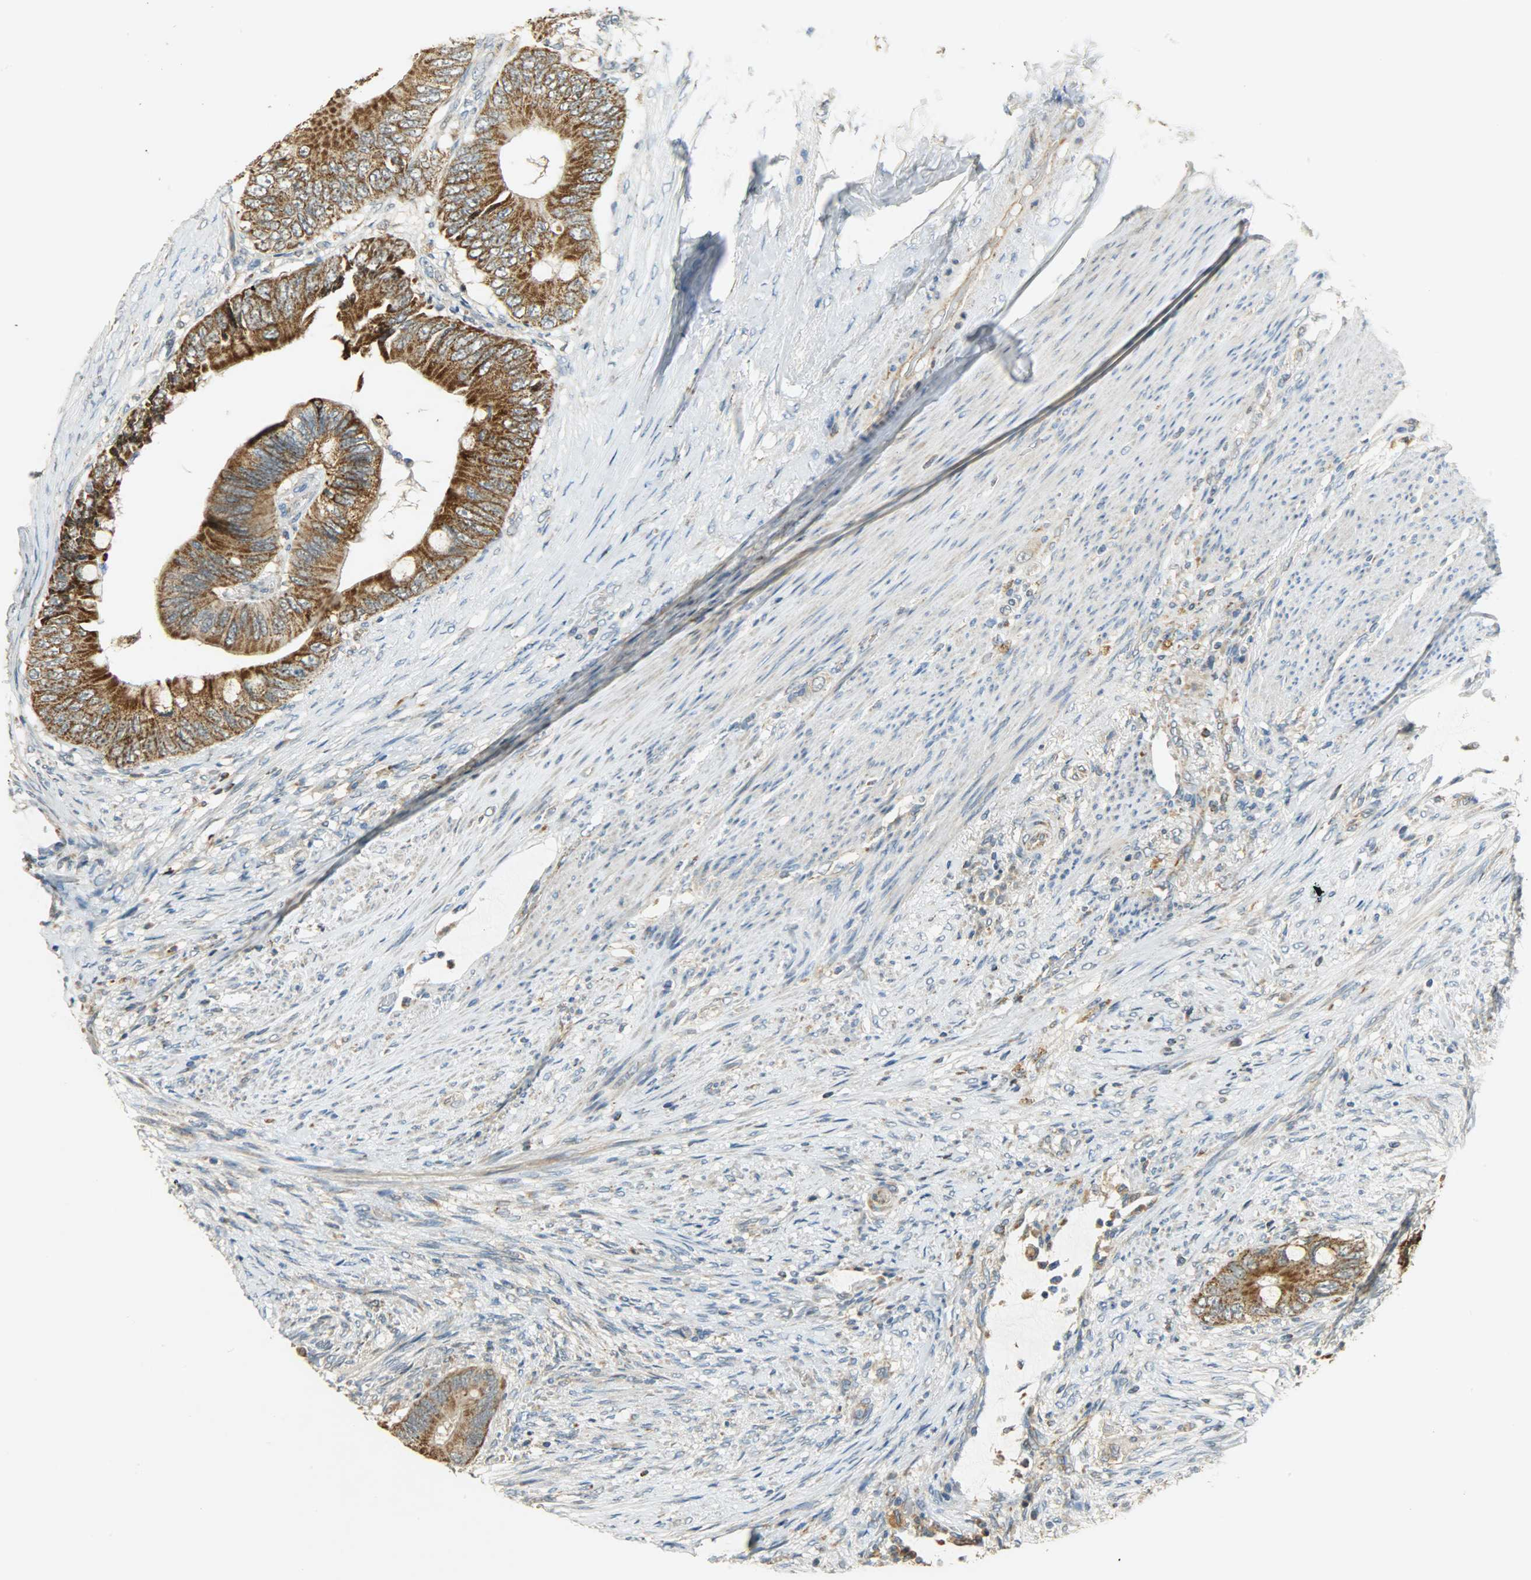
{"staining": {"intensity": "moderate", "quantity": ">75%", "location": "cytoplasmic/membranous"}, "tissue": "colorectal cancer", "cell_type": "Tumor cells", "image_type": "cancer", "snomed": [{"axis": "morphology", "description": "Adenocarcinoma, NOS"}, {"axis": "topography", "description": "Rectum"}], "caption": "Immunohistochemical staining of human colorectal cancer shows medium levels of moderate cytoplasmic/membranous staining in approximately >75% of tumor cells.", "gene": "HDHD5", "patient": {"sex": "female", "age": 77}}